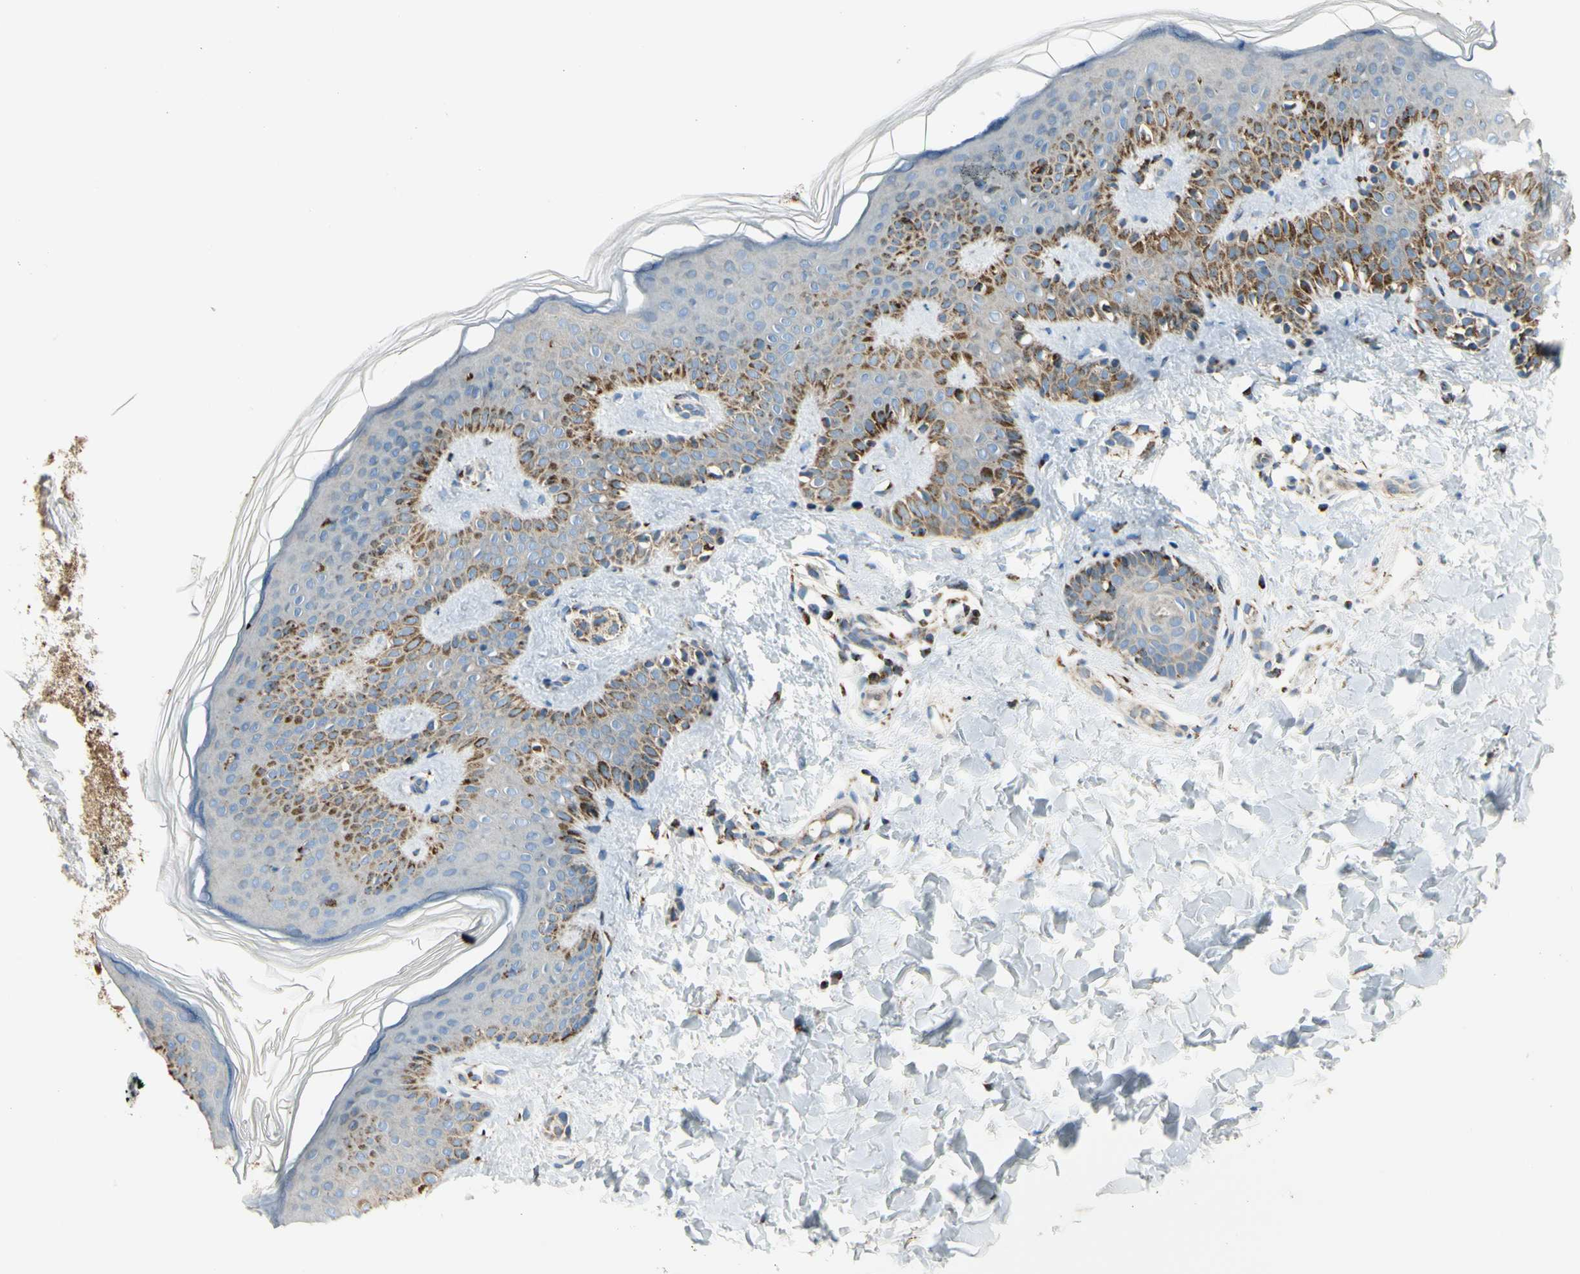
{"staining": {"intensity": "moderate", "quantity": "25%-75%", "location": "cytoplasmic/membranous"}, "tissue": "skin", "cell_type": "Fibroblasts", "image_type": "normal", "snomed": [{"axis": "morphology", "description": "Normal tissue, NOS"}, {"axis": "topography", "description": "Skin"}], "caption": "Protein expression analysis of normal human skin reveals moderate cytoplasmic/membranous expression in approximately 25%-75% of fibroblasts.", "gene": "ME2", "patient": {"sex": "male", "age": 16}}